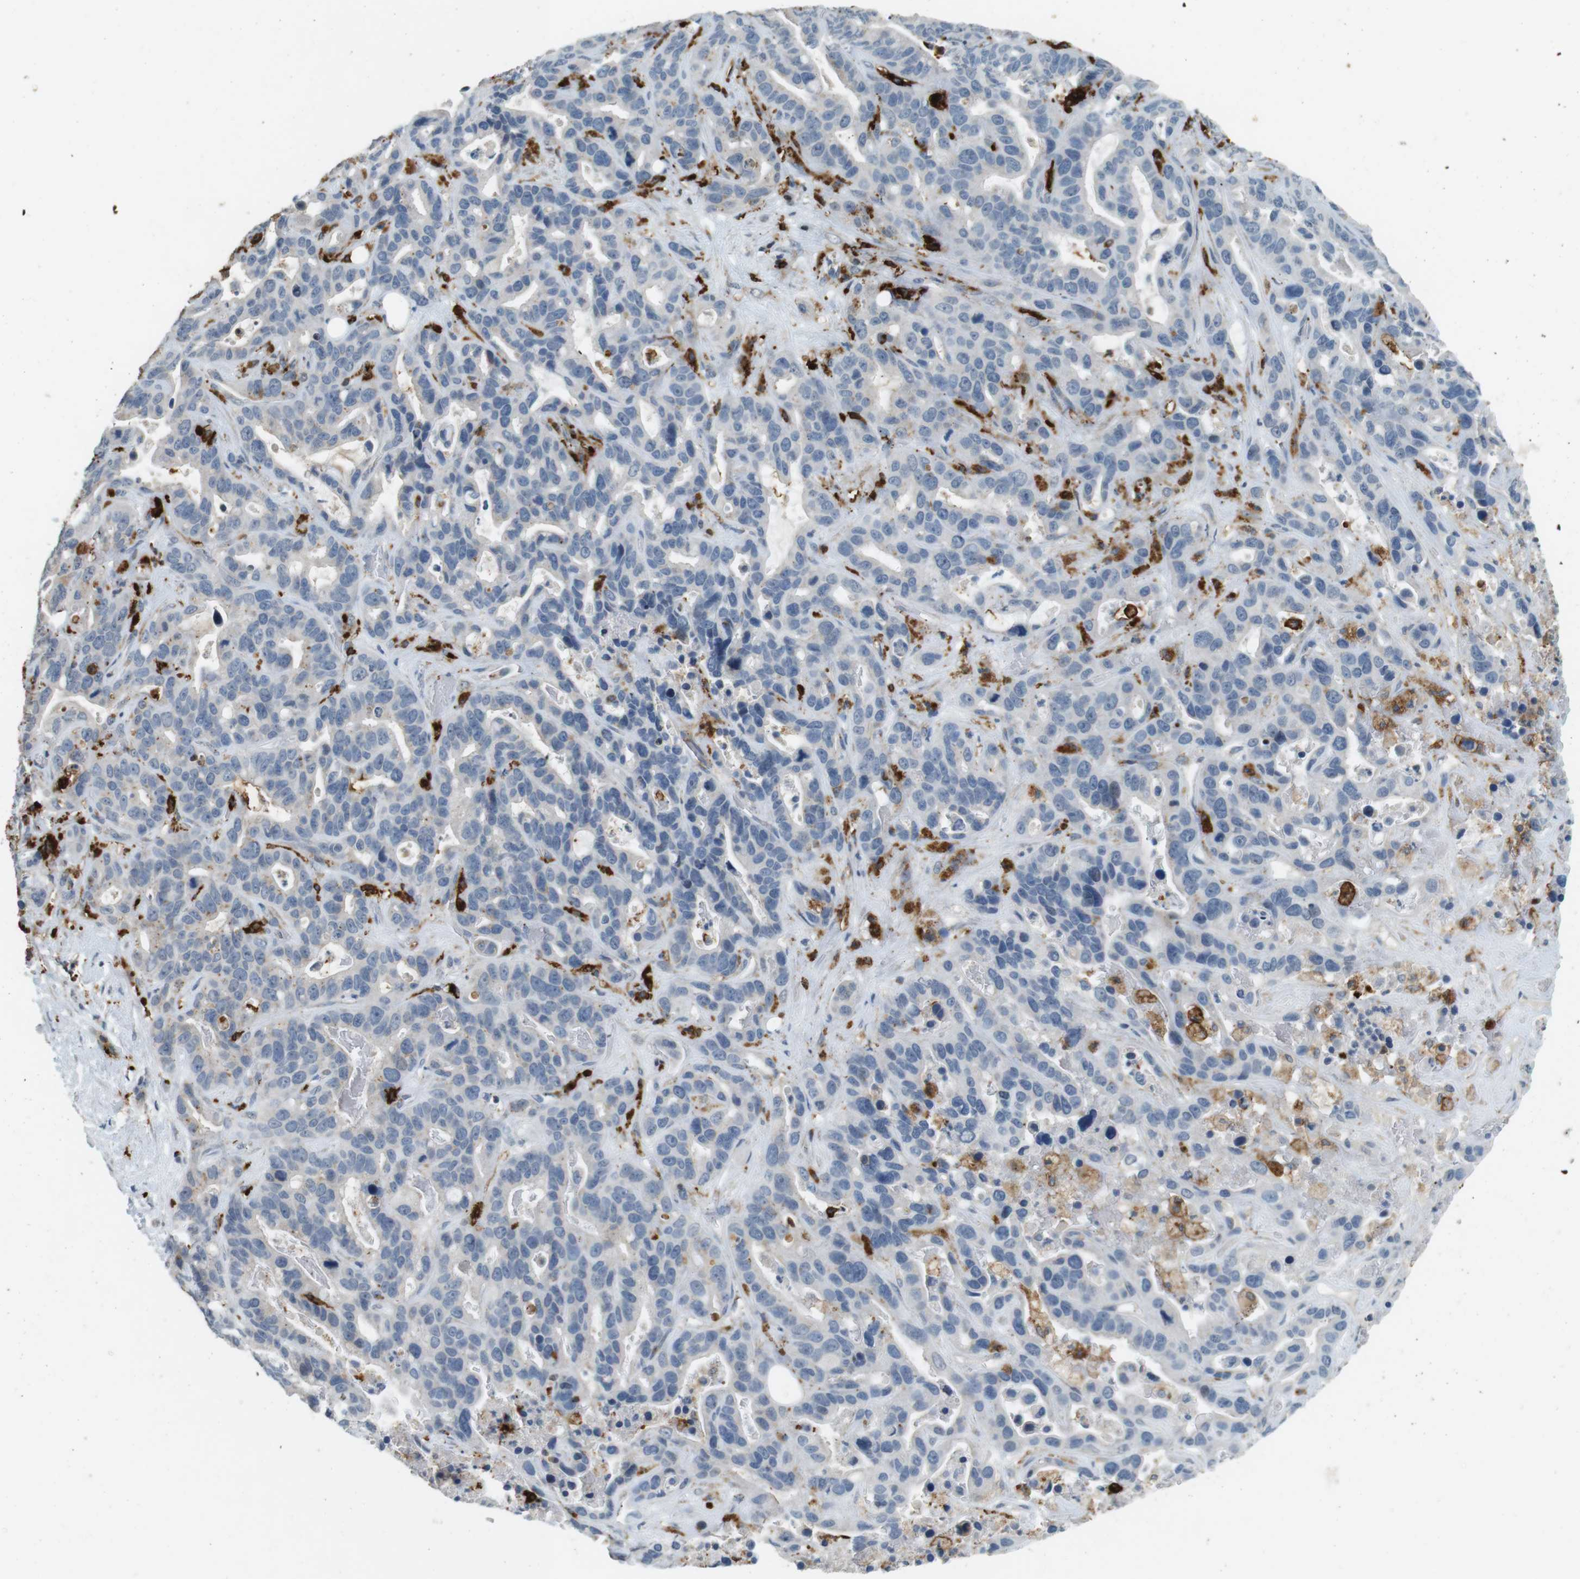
{"staining": {"intensity": "negative", "quantity": "none", "location": "none"}, "tissue": "liver cancer", "cell_type": "Tumor cells", "image_type": "cancer", "snomed": [{"axis": "morphology", "description": "Cholangiocarcinoma"}, {"axis": "topography", "description": "Liver"}], "caption": "Human liver cancer stained for a protein using immunohistochemistry reveals no positivity in tumor cells.", "gene": "HLA-DRA", "patient": {"sex": "female", "age": 65}}